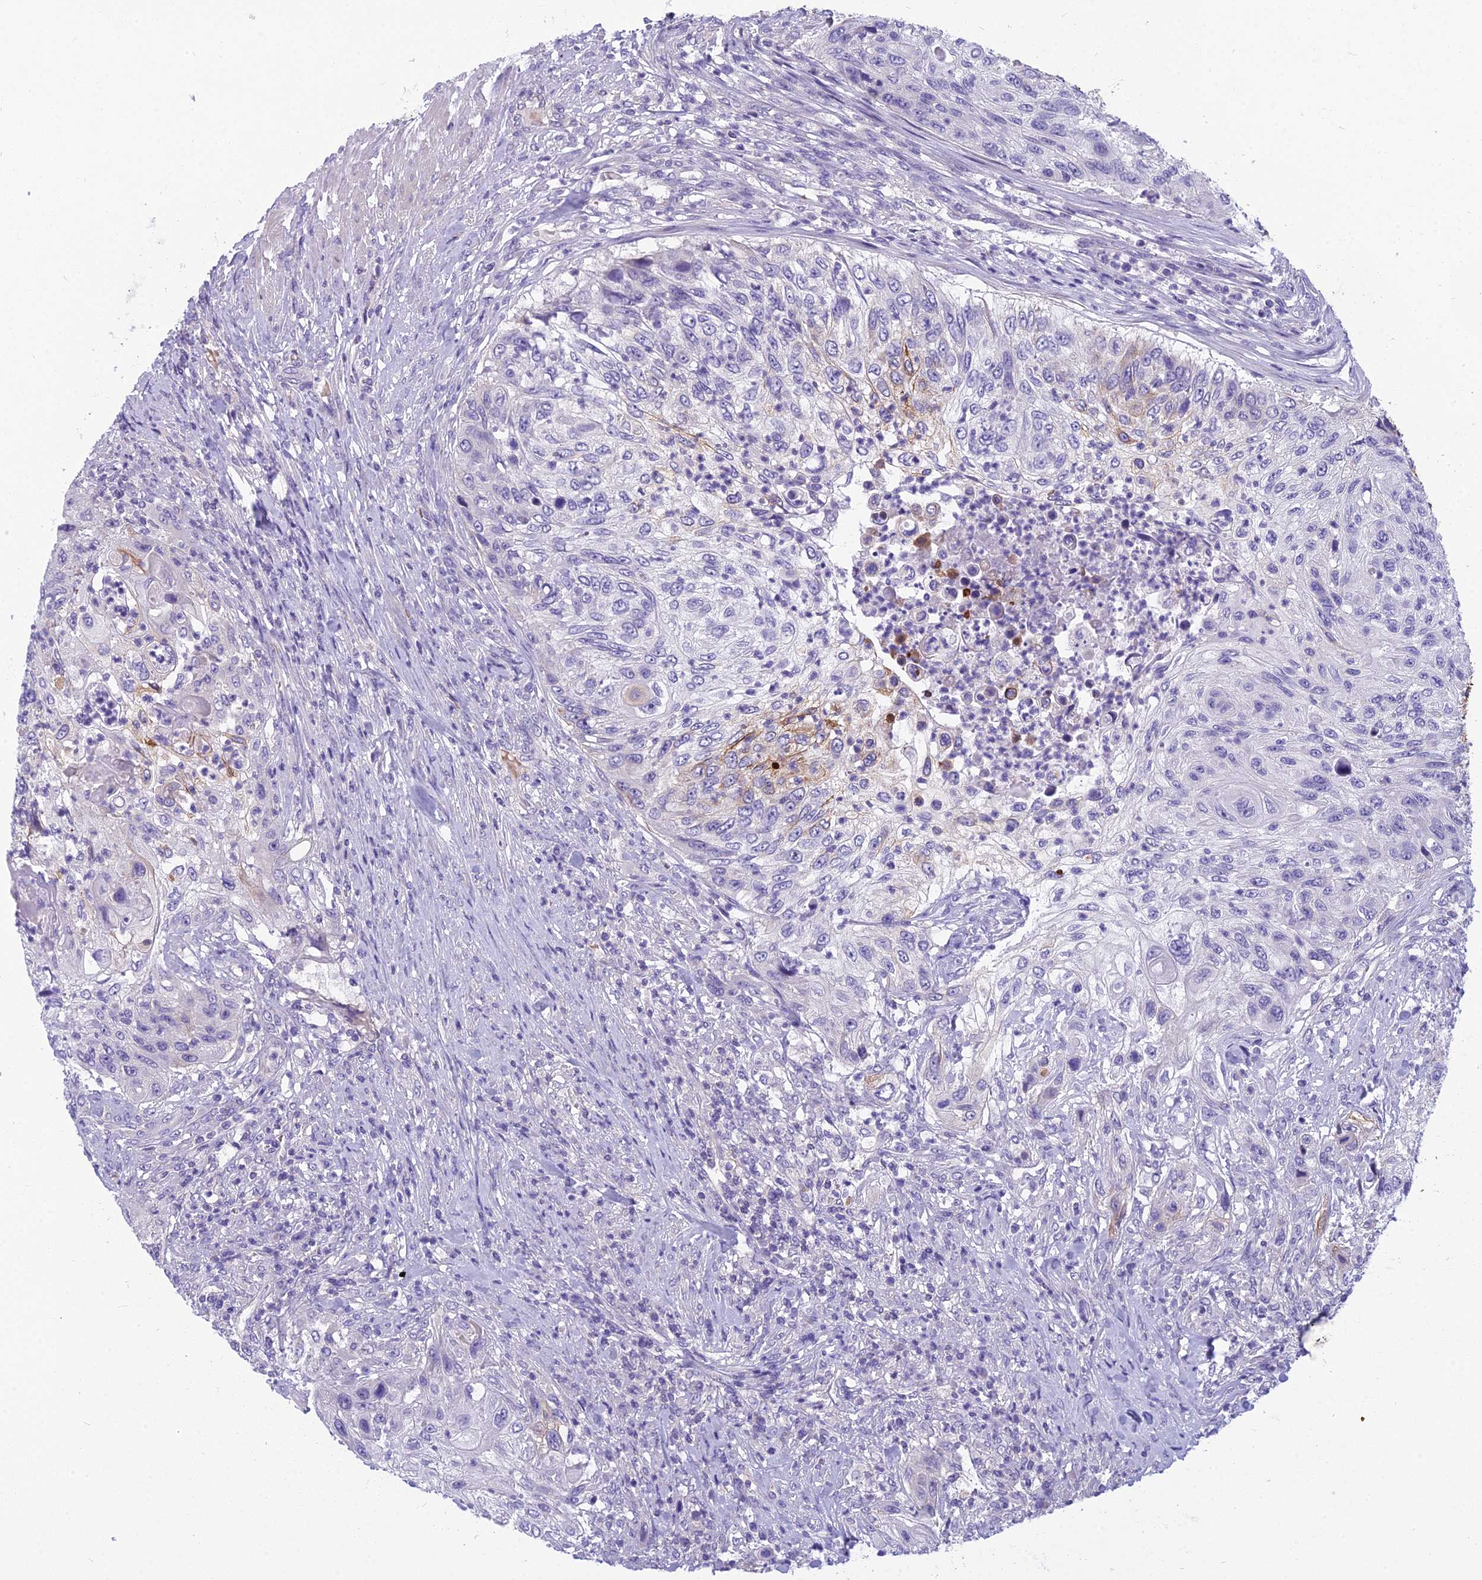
{"staining": {"intensity": "moderate", "quantity": "<25%", "location": "cytoplasmic/membranous"}, "tissue": "urothelial cancer", "cell_type": "Tumor cells", "image_type": "cancer", "snomed": [{"axis": "morphology", "description": "Urothelial carcinoma, High grade"}, {"axis": "topography", "description": "Urinary bladder"}], "caption": "High-magnification brightfield microscopy of urothelial cancer stained with DAB (brown) and counterstained with hematoxylin (blue). tumor cells exhibit moderate cytoplasmic/membranous positivity is present in approximately<25% of cells.", "gene": "RBM41", "patient": {"sex": "female", "age": 60}}